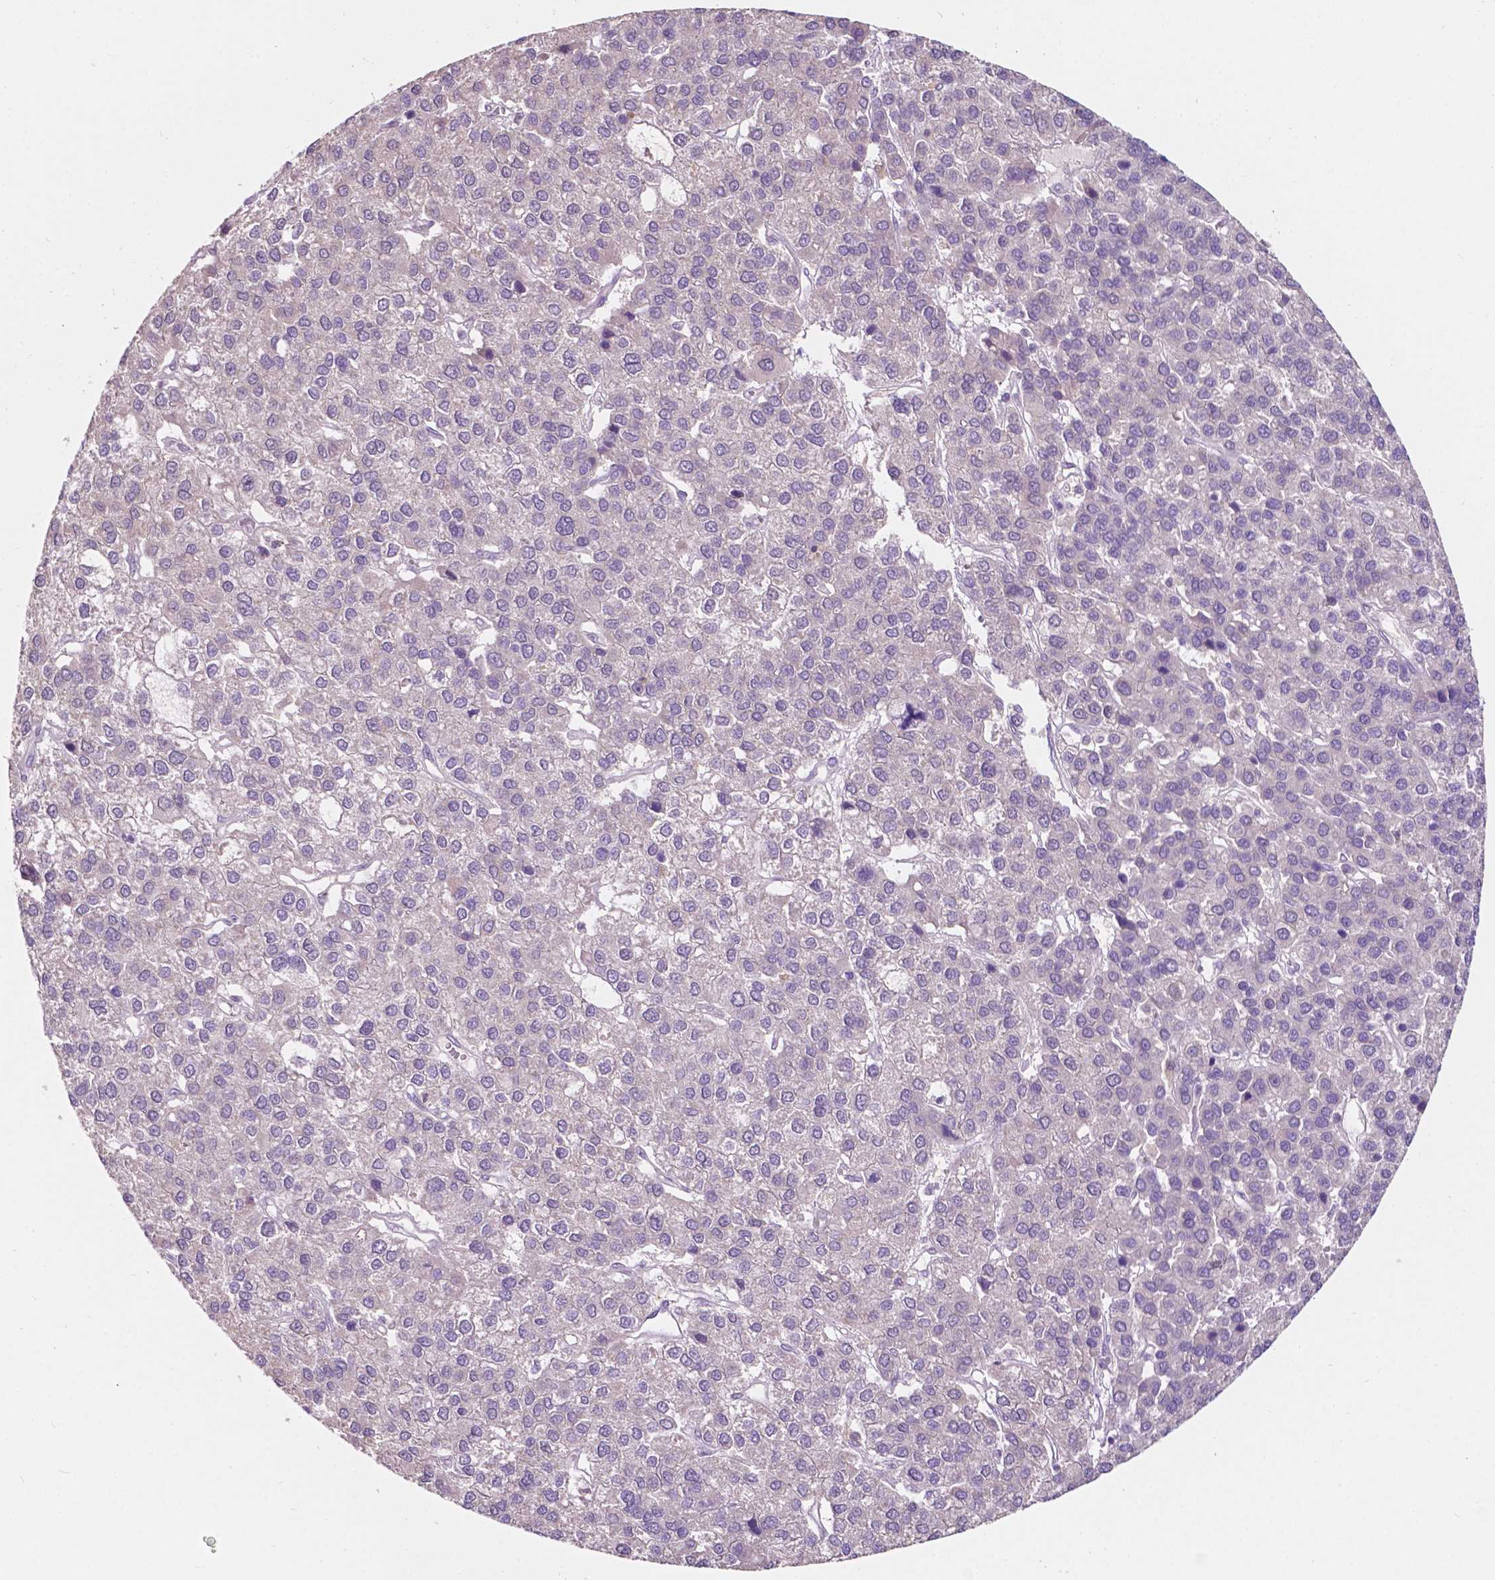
{"staining": {"intensity": "negative", "quantity": "none", "location": "none"}, "tissue": "liver cancer", "cell_type": "Tumor cells", "image_type": "cancer", "snomed": [{"axis": "morphology", "description": "Carcinoma, Hepatocellular, NOS"}, {"axis": "topography", "description": "Liver"}], "caption": "IHC histopathology image of neoplastic tissue: hepatocellular carcinoma (liver) stained with DAB (3,3'-diaminobenzidine) reveals no significant protein positivity in tumor cells.", "gene": "TM6SF2", "patient": {"sex": "female", "age": 41}}